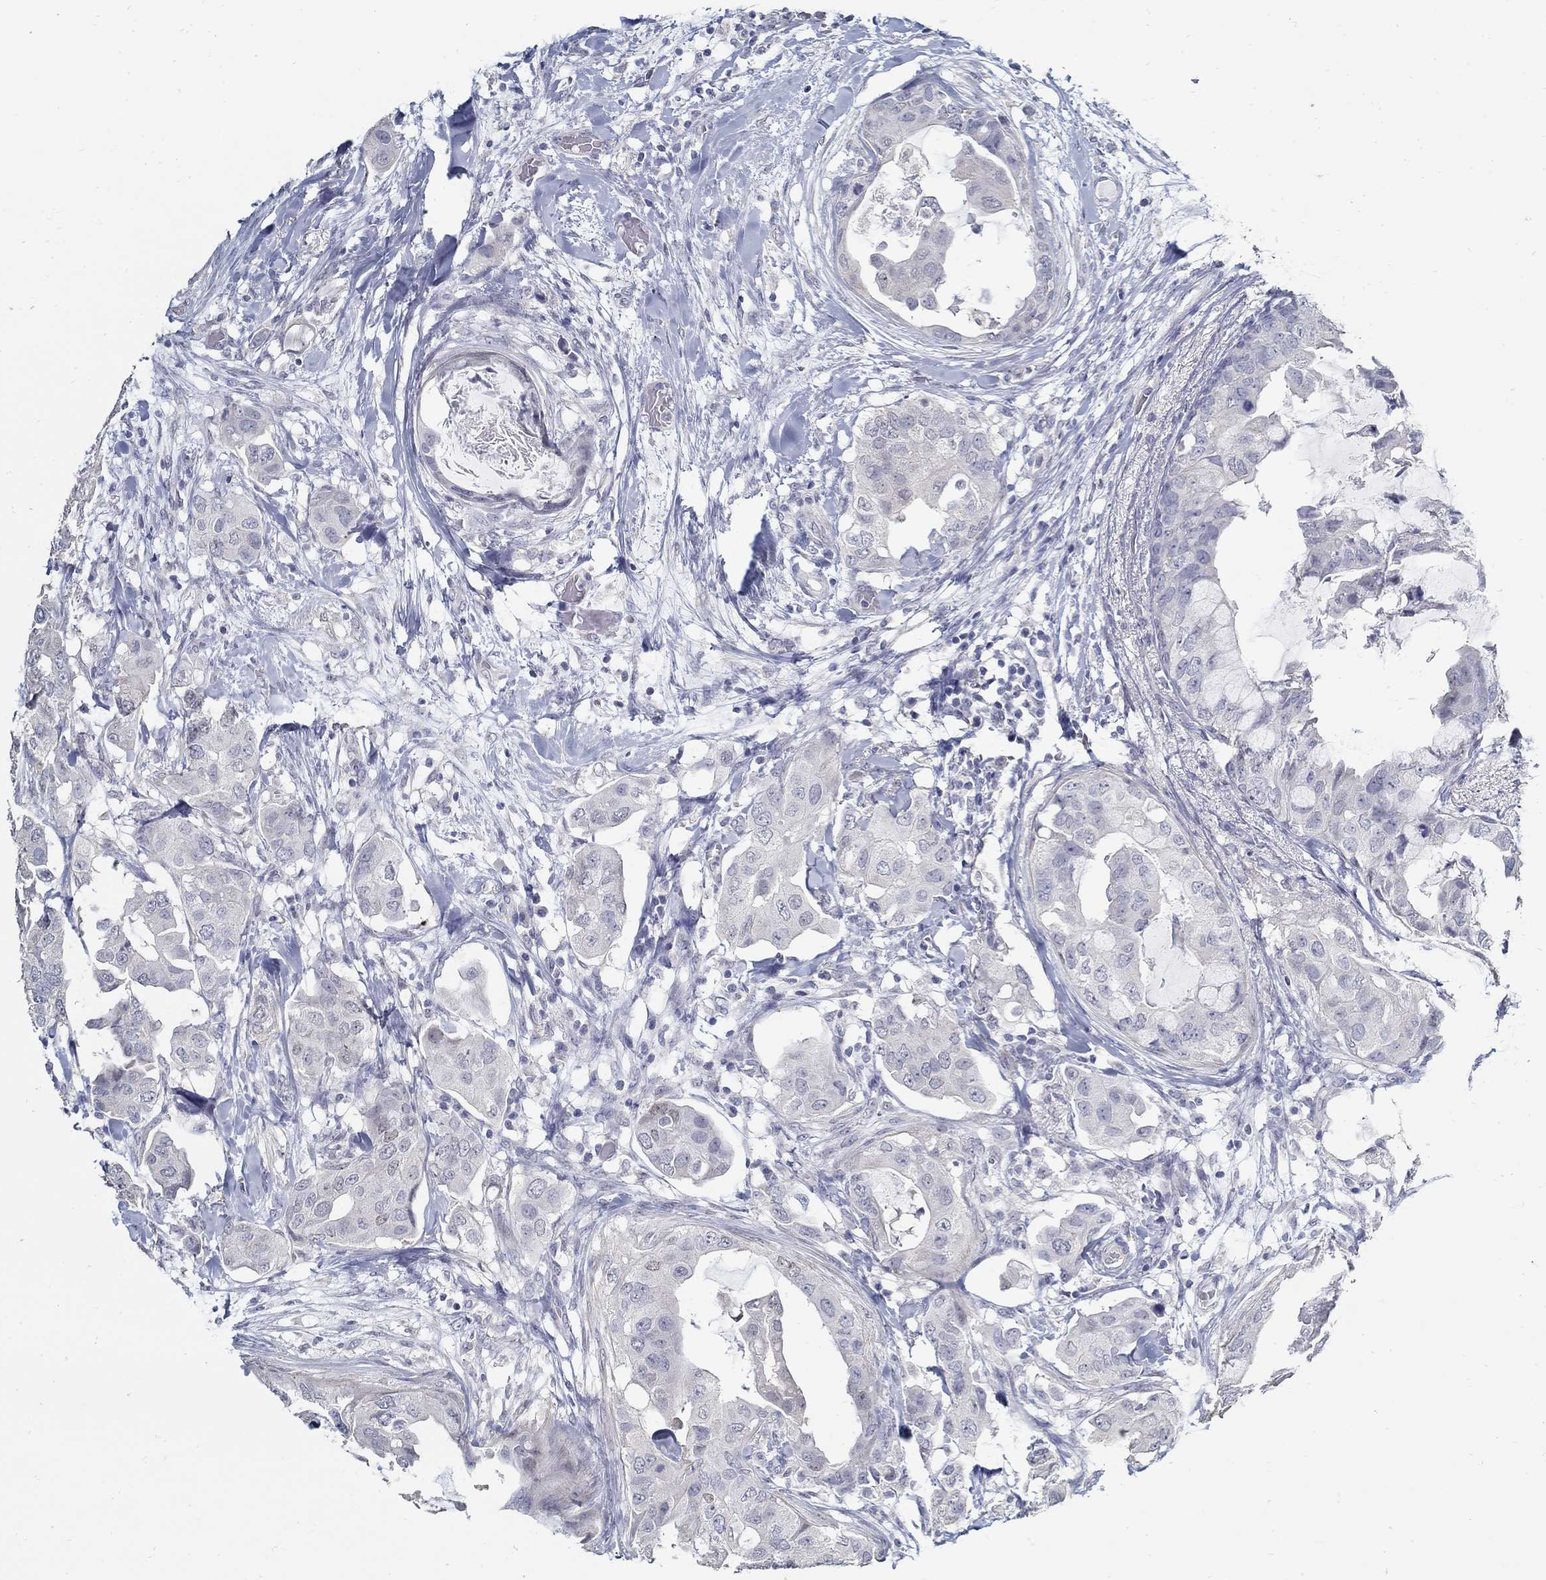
{"staining": {"intensity": "negative", "quantity": "none", "location": "none"}, "tissue": "breast cancer", "cell_type": "Tumor cells", "image_type": "cancer", "snomed": [{"axis": "morphology", "description": "Normal tissue, NOS"}, {"axis": "morphology", "description": "Duct carcinoma"}, {"axis": "topography", "description": "Breast"}], "caption": "Protein analysis of breast cancer exhibits no significant positivity in tumor cells. Brightfield microscopy of immunohistochemistry stained with DAB (brown) and hematoxylin (blue), captured at high magnification.", "gene": "USP29", "patient": {"sex": "female", "age": 40}}